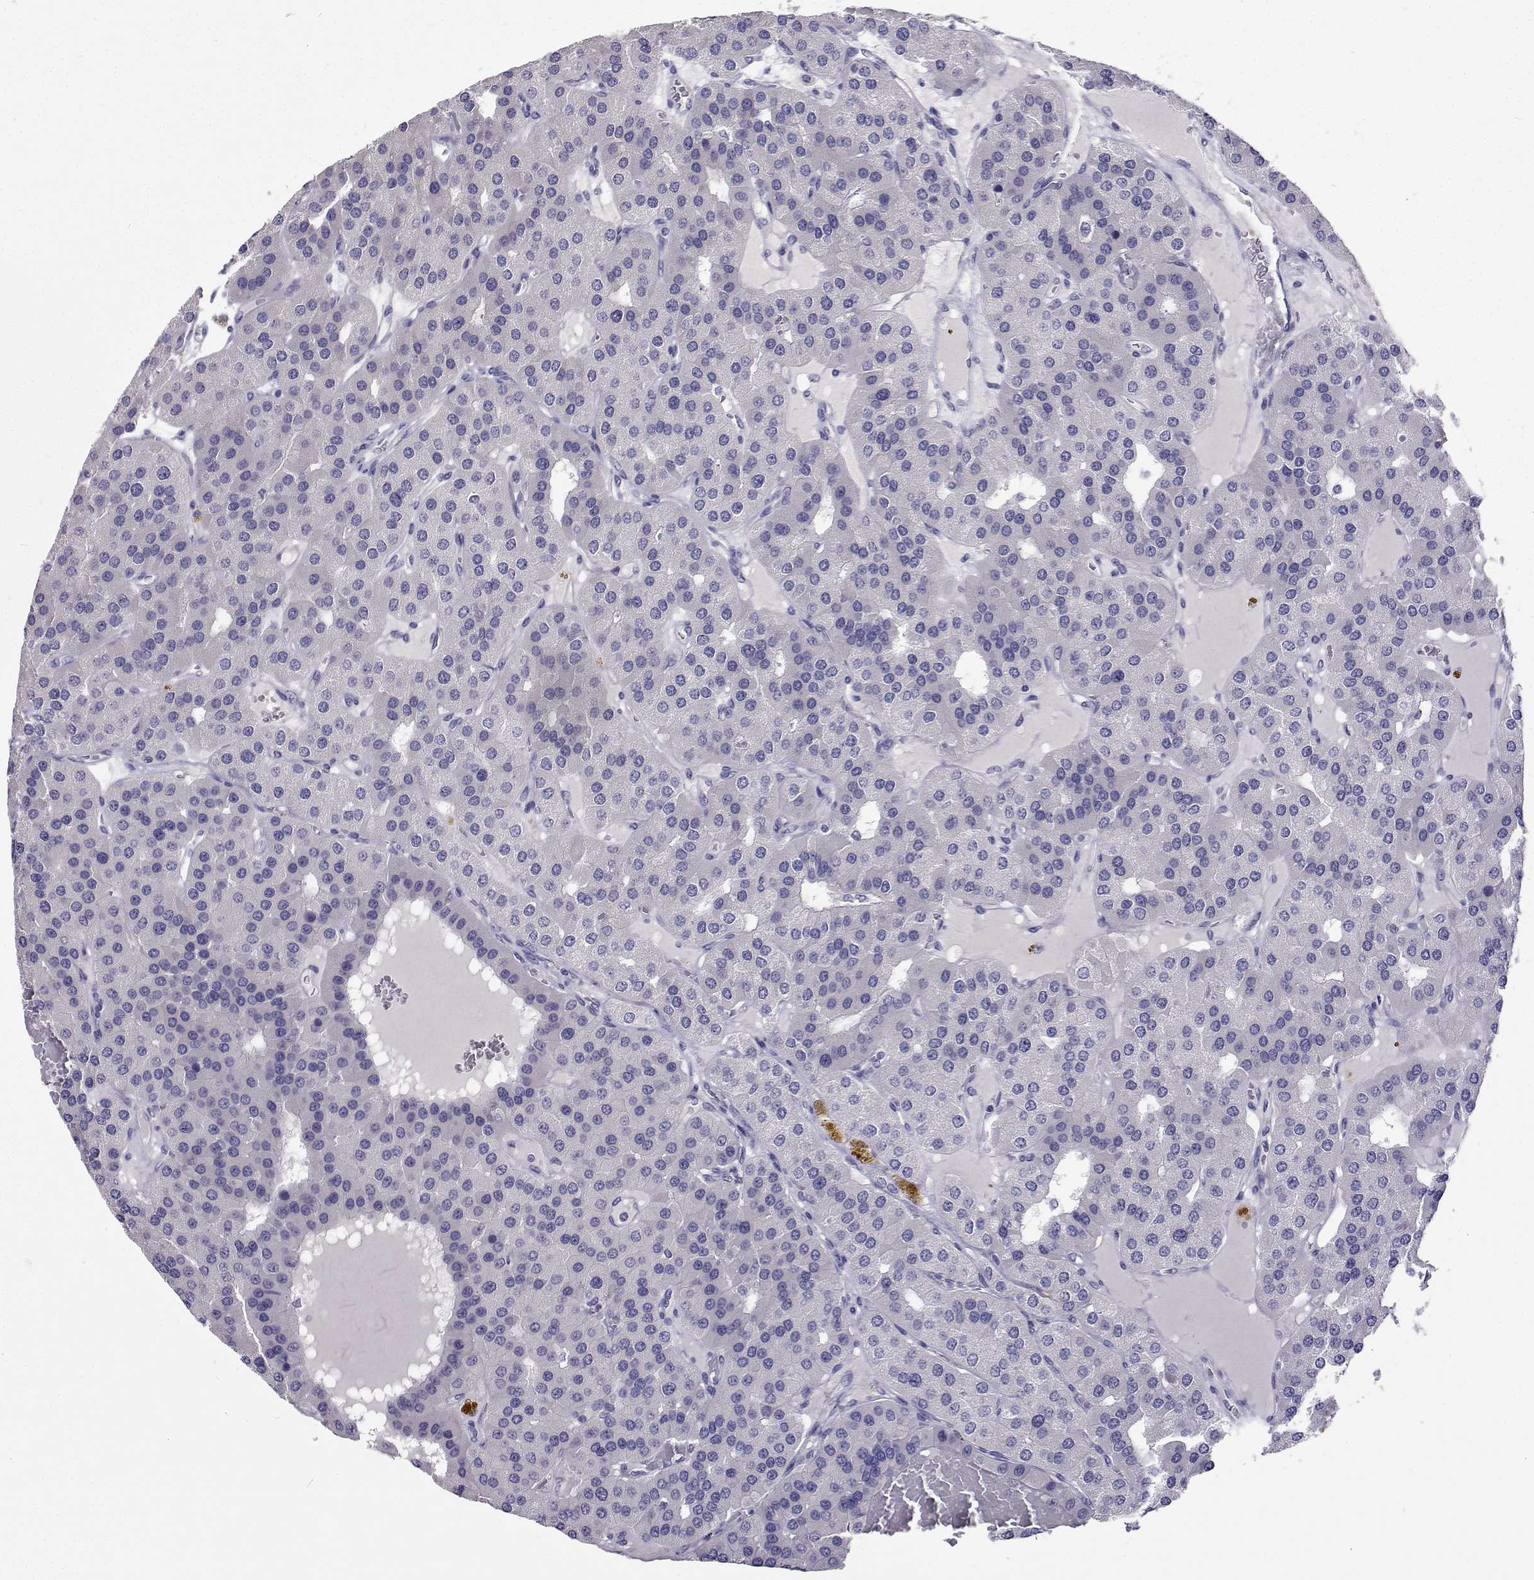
{"staining": {"intensity": "negative", "quantity": "none", "location": "none"}, "tissue": "parathyroid gland", "cell_type": "Glandular cells", "image_type": "normal", "snomed": [{"axis": "morphology", "description": "Normal tissue, NOS"}, {"axis": "morphology", "description": "Adenoma, NOS"}, {"axis": "topography", "description": "Parathyroid gland"}], "caption": "IHC of benign human parathyroid gland reveals no staining in glandular cells. The staining was performed using DAB (3,3'-diaminobenzidine) to visualize the protein expression in brown, while the nuclei were stained in blue with hematoxylin (Magnification: 20x).", "gene": "LHFPL7", "patient": {"sex": "female", "age": 86}}